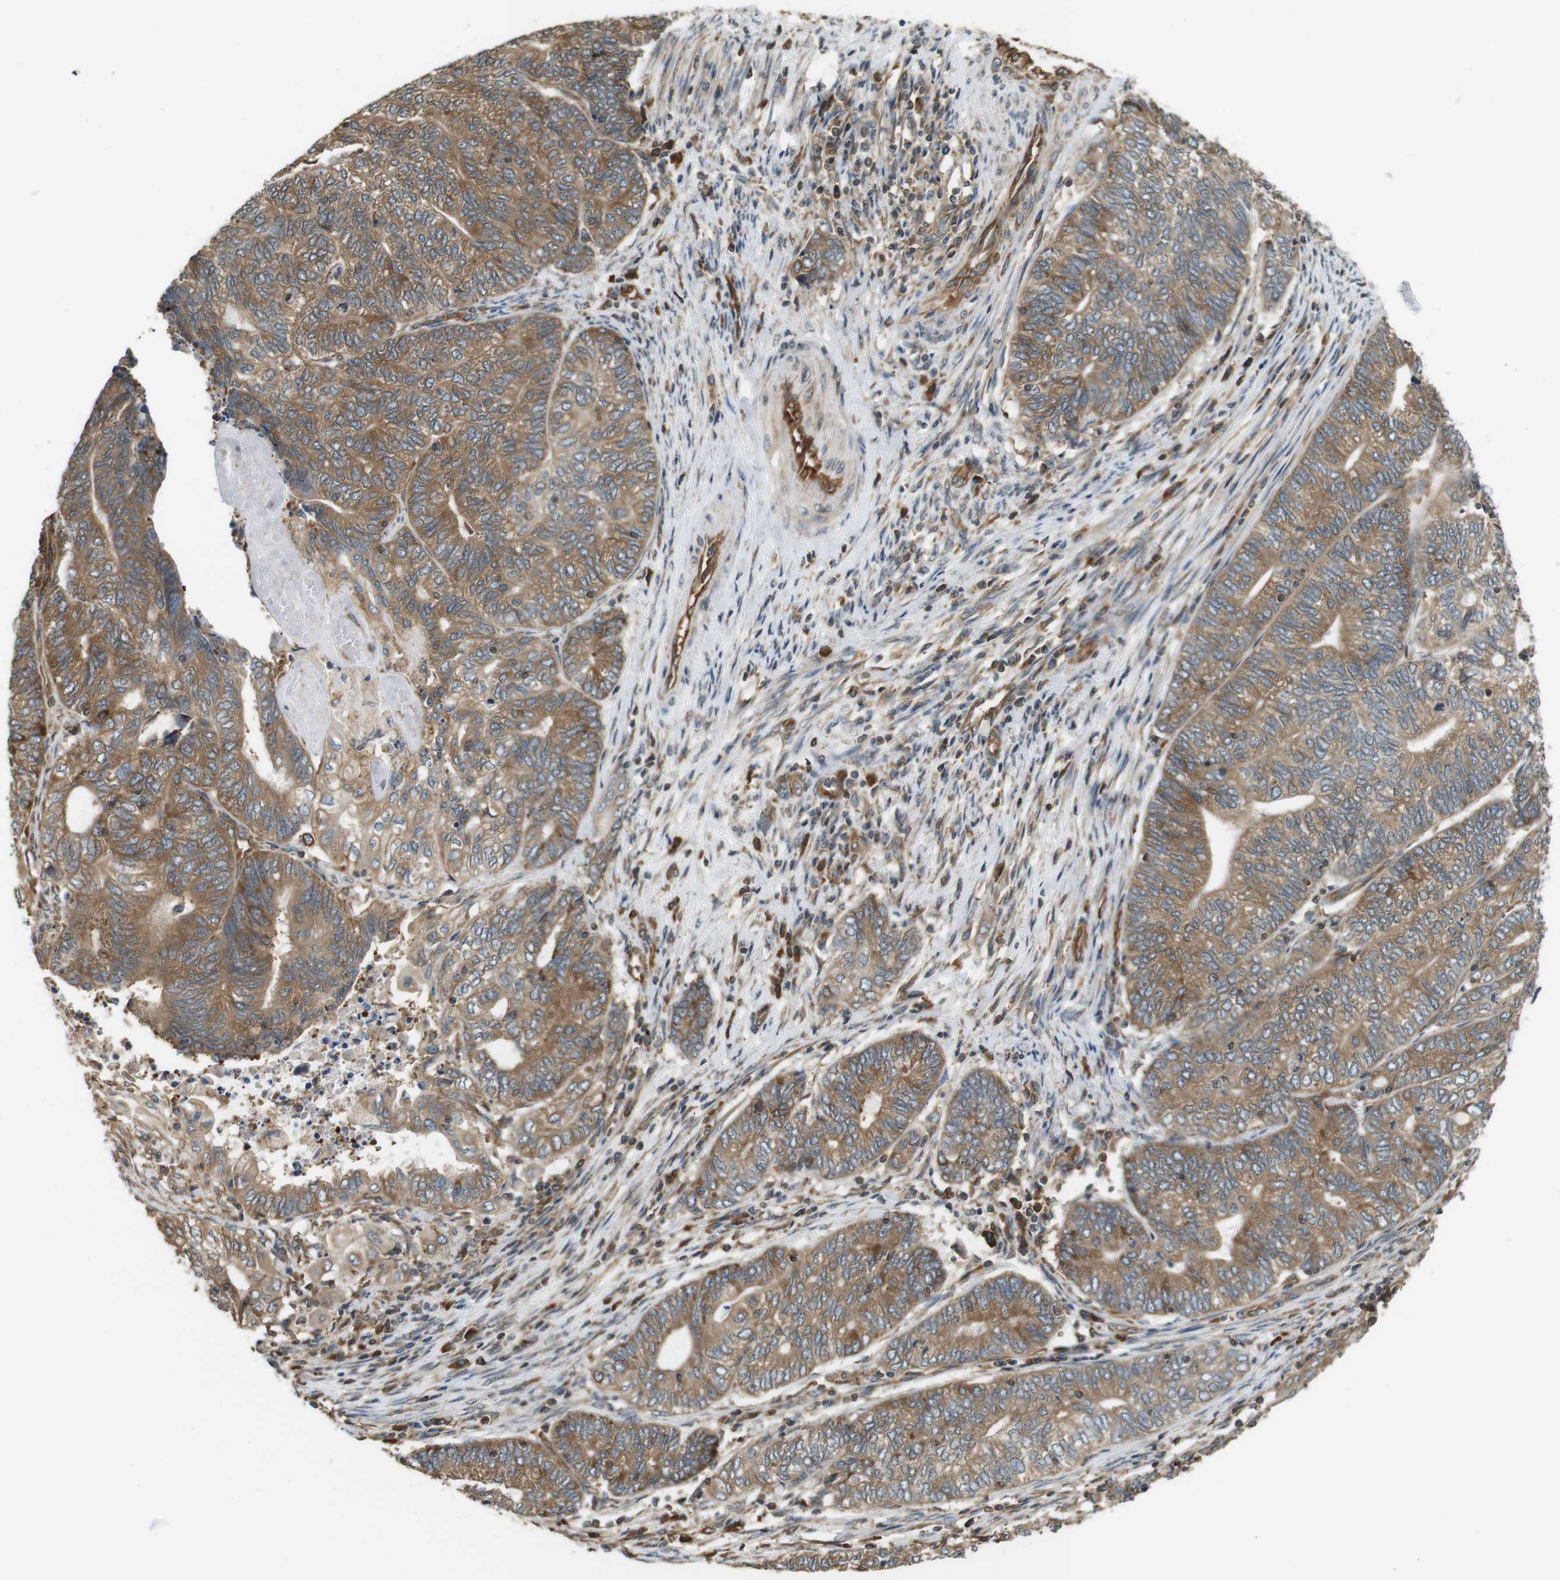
{"staining": {"intensity": "moderate", "quantity": ">75%", "location": "cytoplasmic/membranous"}, "tissue": "endometrial cancer", "cell_type": "Tumor cells", "image_type": "cancer", "snomed": [{"axis": "morphology", "description": "Adenocarcinoma, NOS"}, {"axis": "topography", "description": "Uterus"}, {"axis": "topography", "description": "Endometrium"}], "caption": "A brown stain shows moderate cytoplasmic/membranous staining of a protein in endometrial cancer (adenocarcinoma) tumor cells. The staining is performed using DAB brown chromogen to label protein expression. The nuclei are counter-stained blue using hematoxylin.", "gene": "PA2G4", "patient": {"sex": "female", "age": 70}}